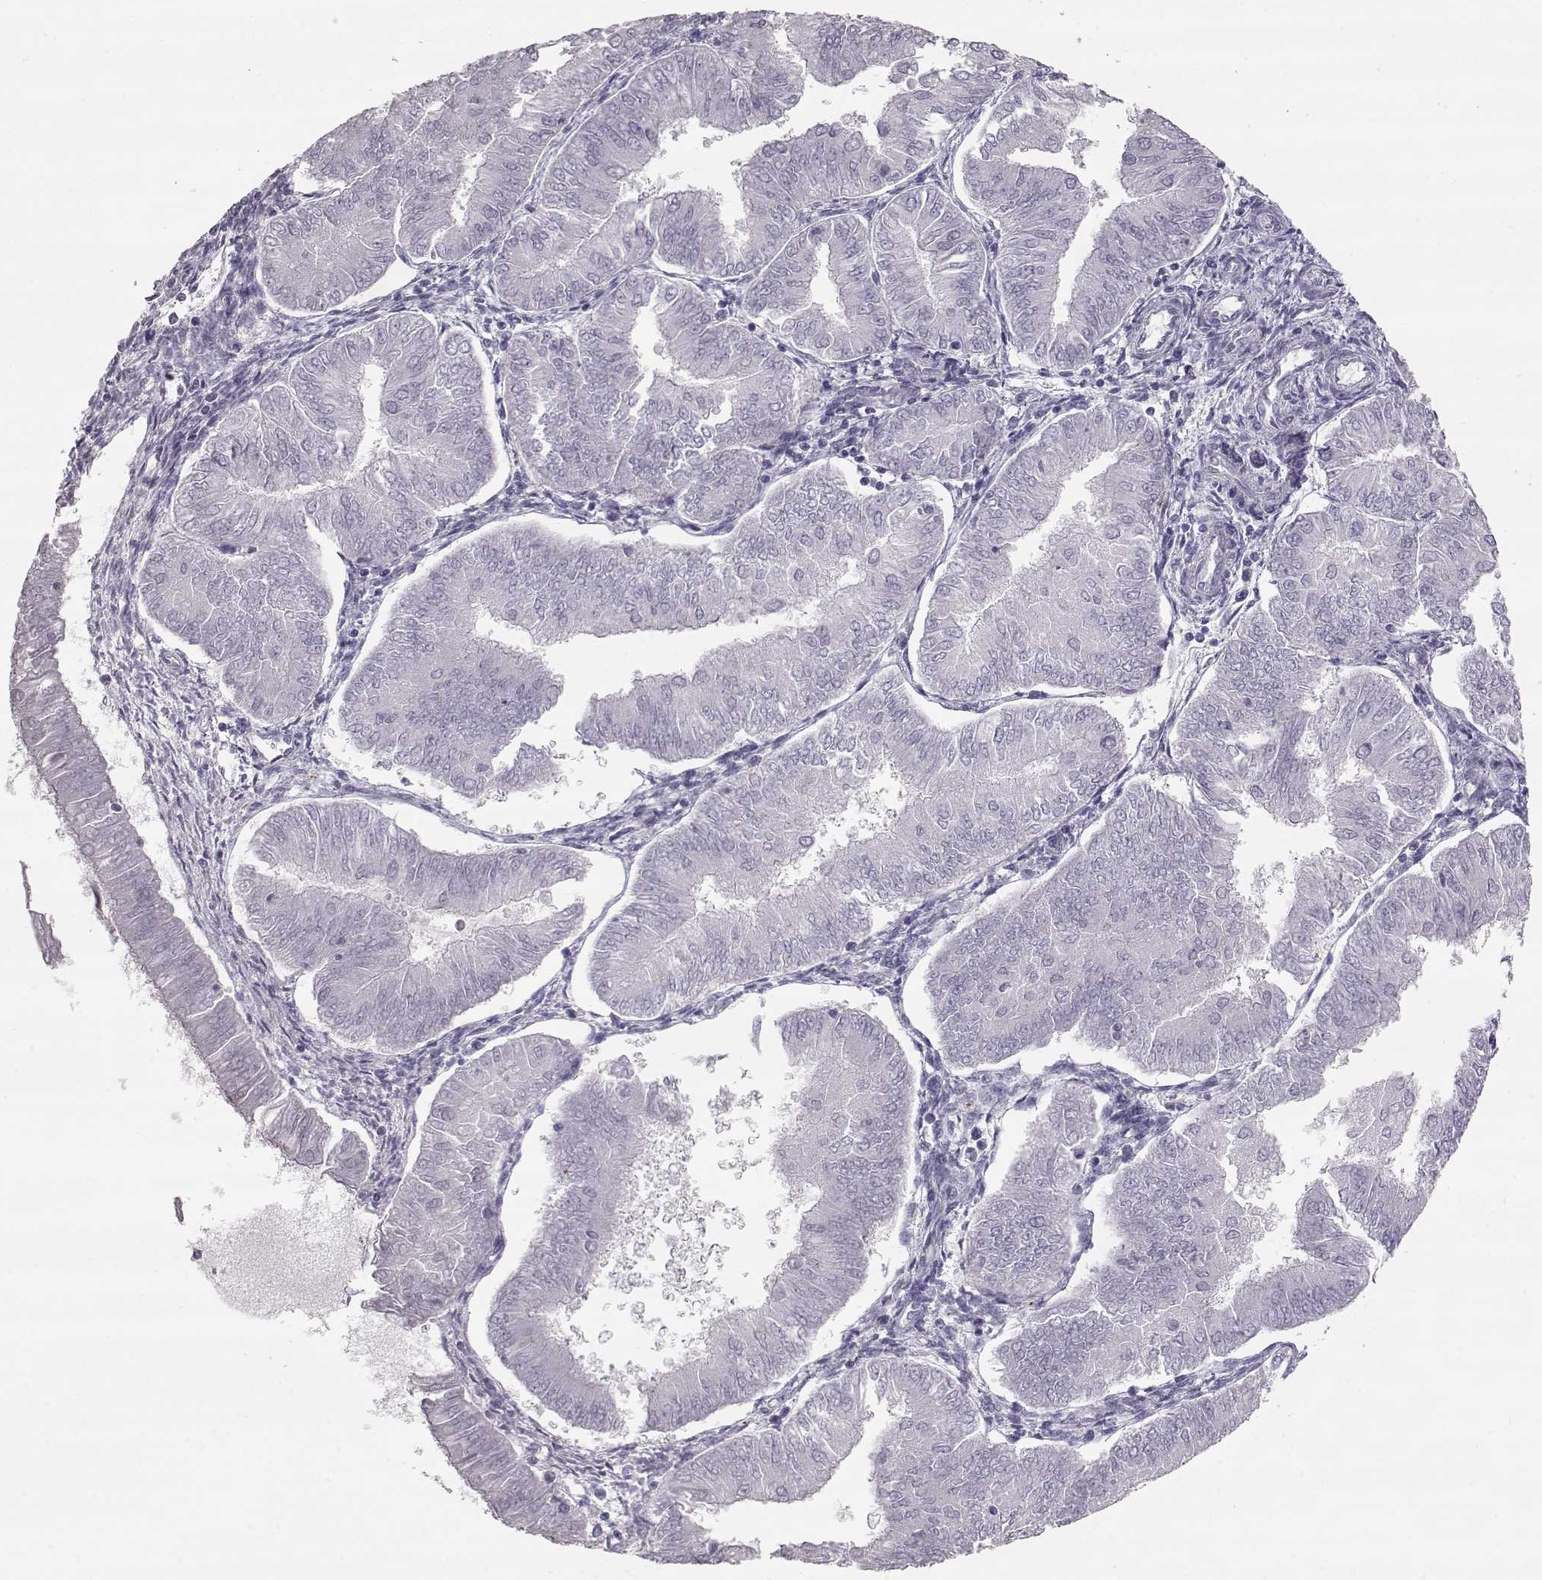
{"staining": {"intensity": "negative", "quantity": "none", "location": "none"}, "tissue": "endometrial cancer", "cell_type": "Tumor cells", "image_type": "cancer", "snomed": [{"axis": "morphology", "description": "Adenocarcinoma, NOS"}, {"axis": "topography", "description": "Endometrium"}], "caption": "Immunohistochemistry (IHC) of human endometrial cancer (adenocarcinoma) exhibits no staining in tumor cells.", "gene": "SLC18A1", "patient": {"sex": "female", "age": 53}}